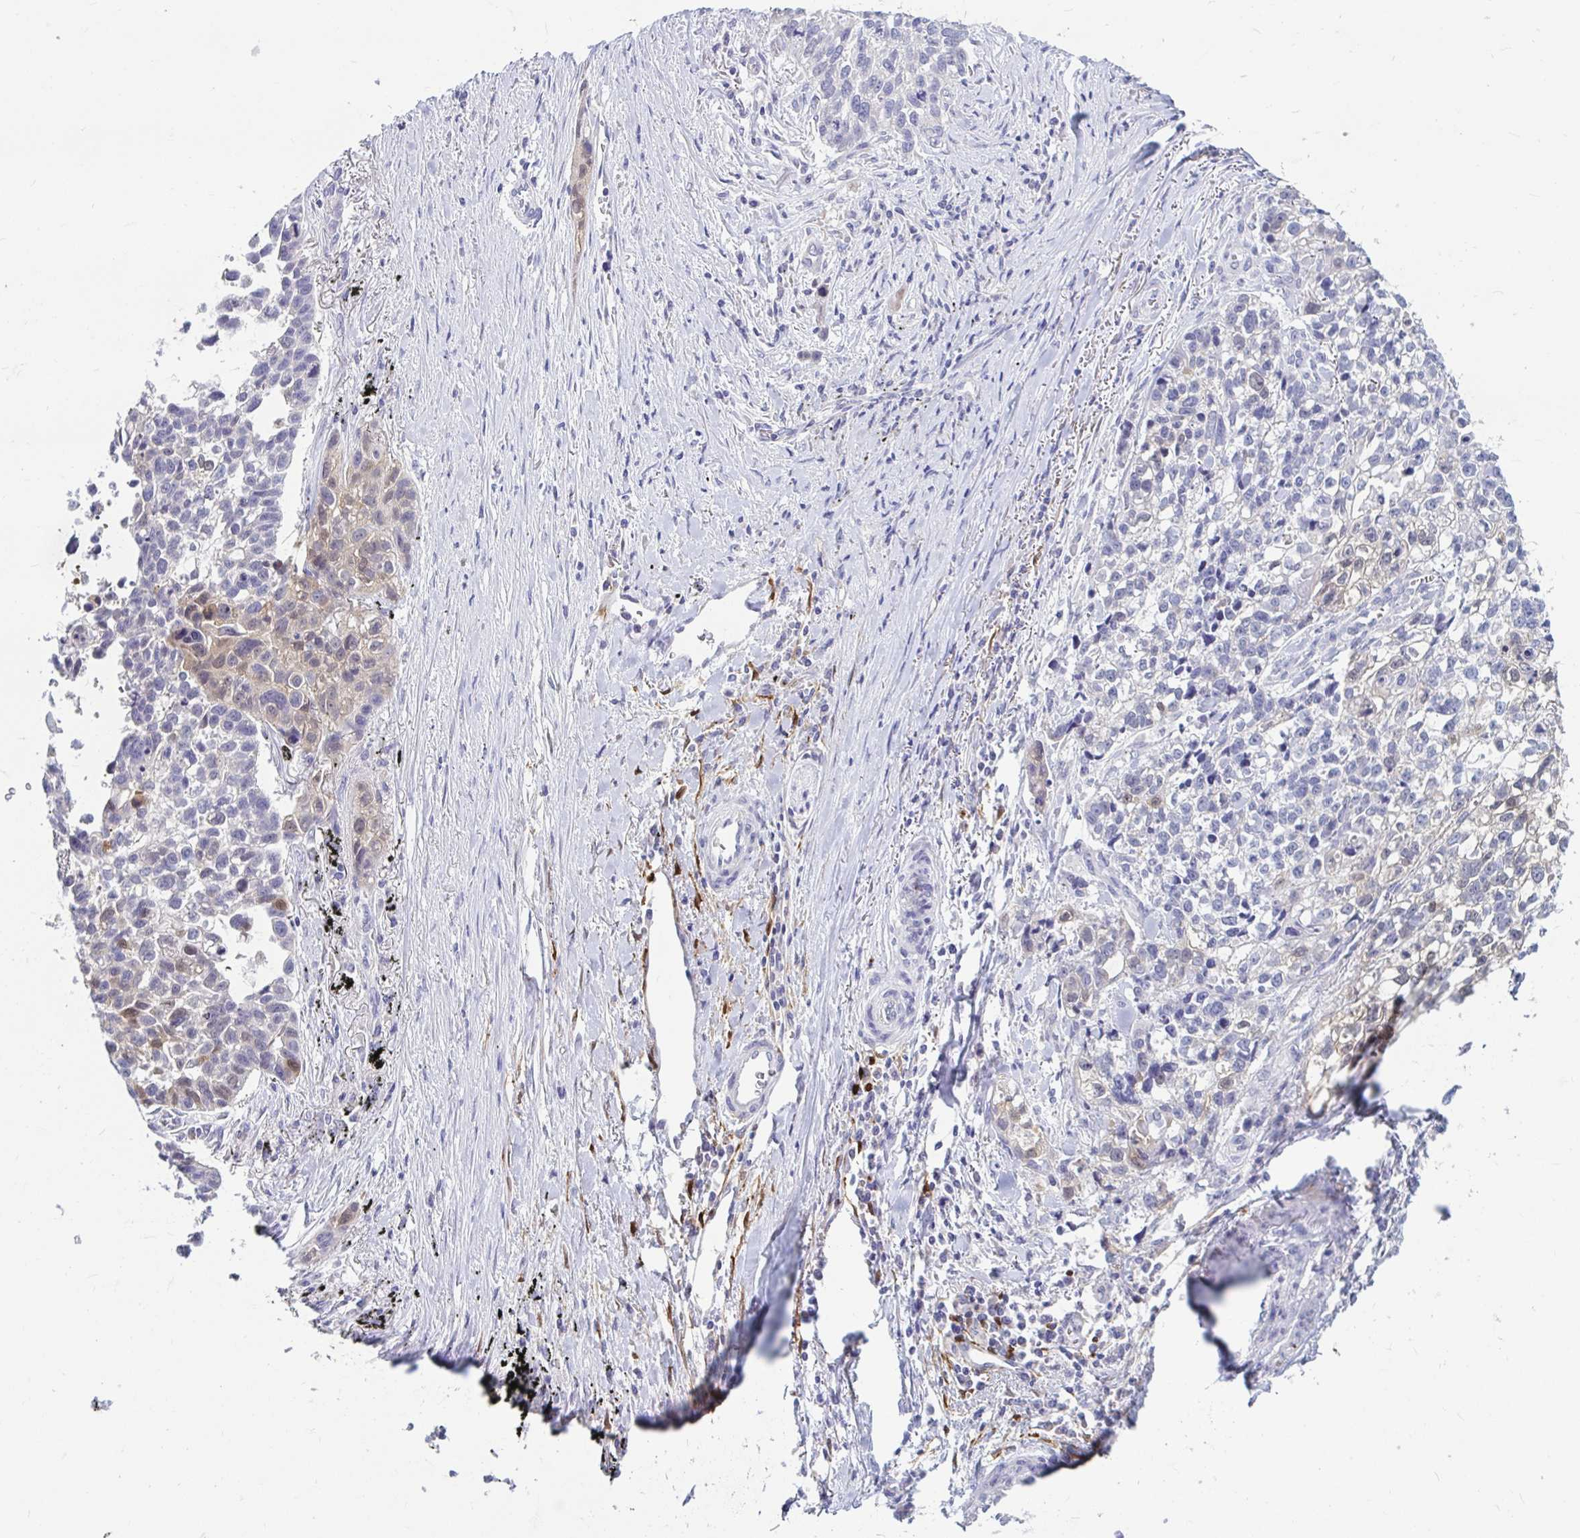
{"staining": {"intensity": "weak", "quantity": "<25%", "location": "cytoplasmic/membranous,nuclear"}, "tissue": "lung cancer", "cell_type": "Tumor cells", "image_type": "cancer", "snomed": [{"axis": "morphology", "description": "Squamous cell carcinoma, NOS"}, {"axis": "topography", "description": "Lung"}], "caption": "This is a micrograph of immunohistochemistry (IHC) staining of lung squamous cell carcinoma, which shows no expression in tumor cells.", "gene": "ADH1A", "patient": {"sex": "male", "age": 74}}